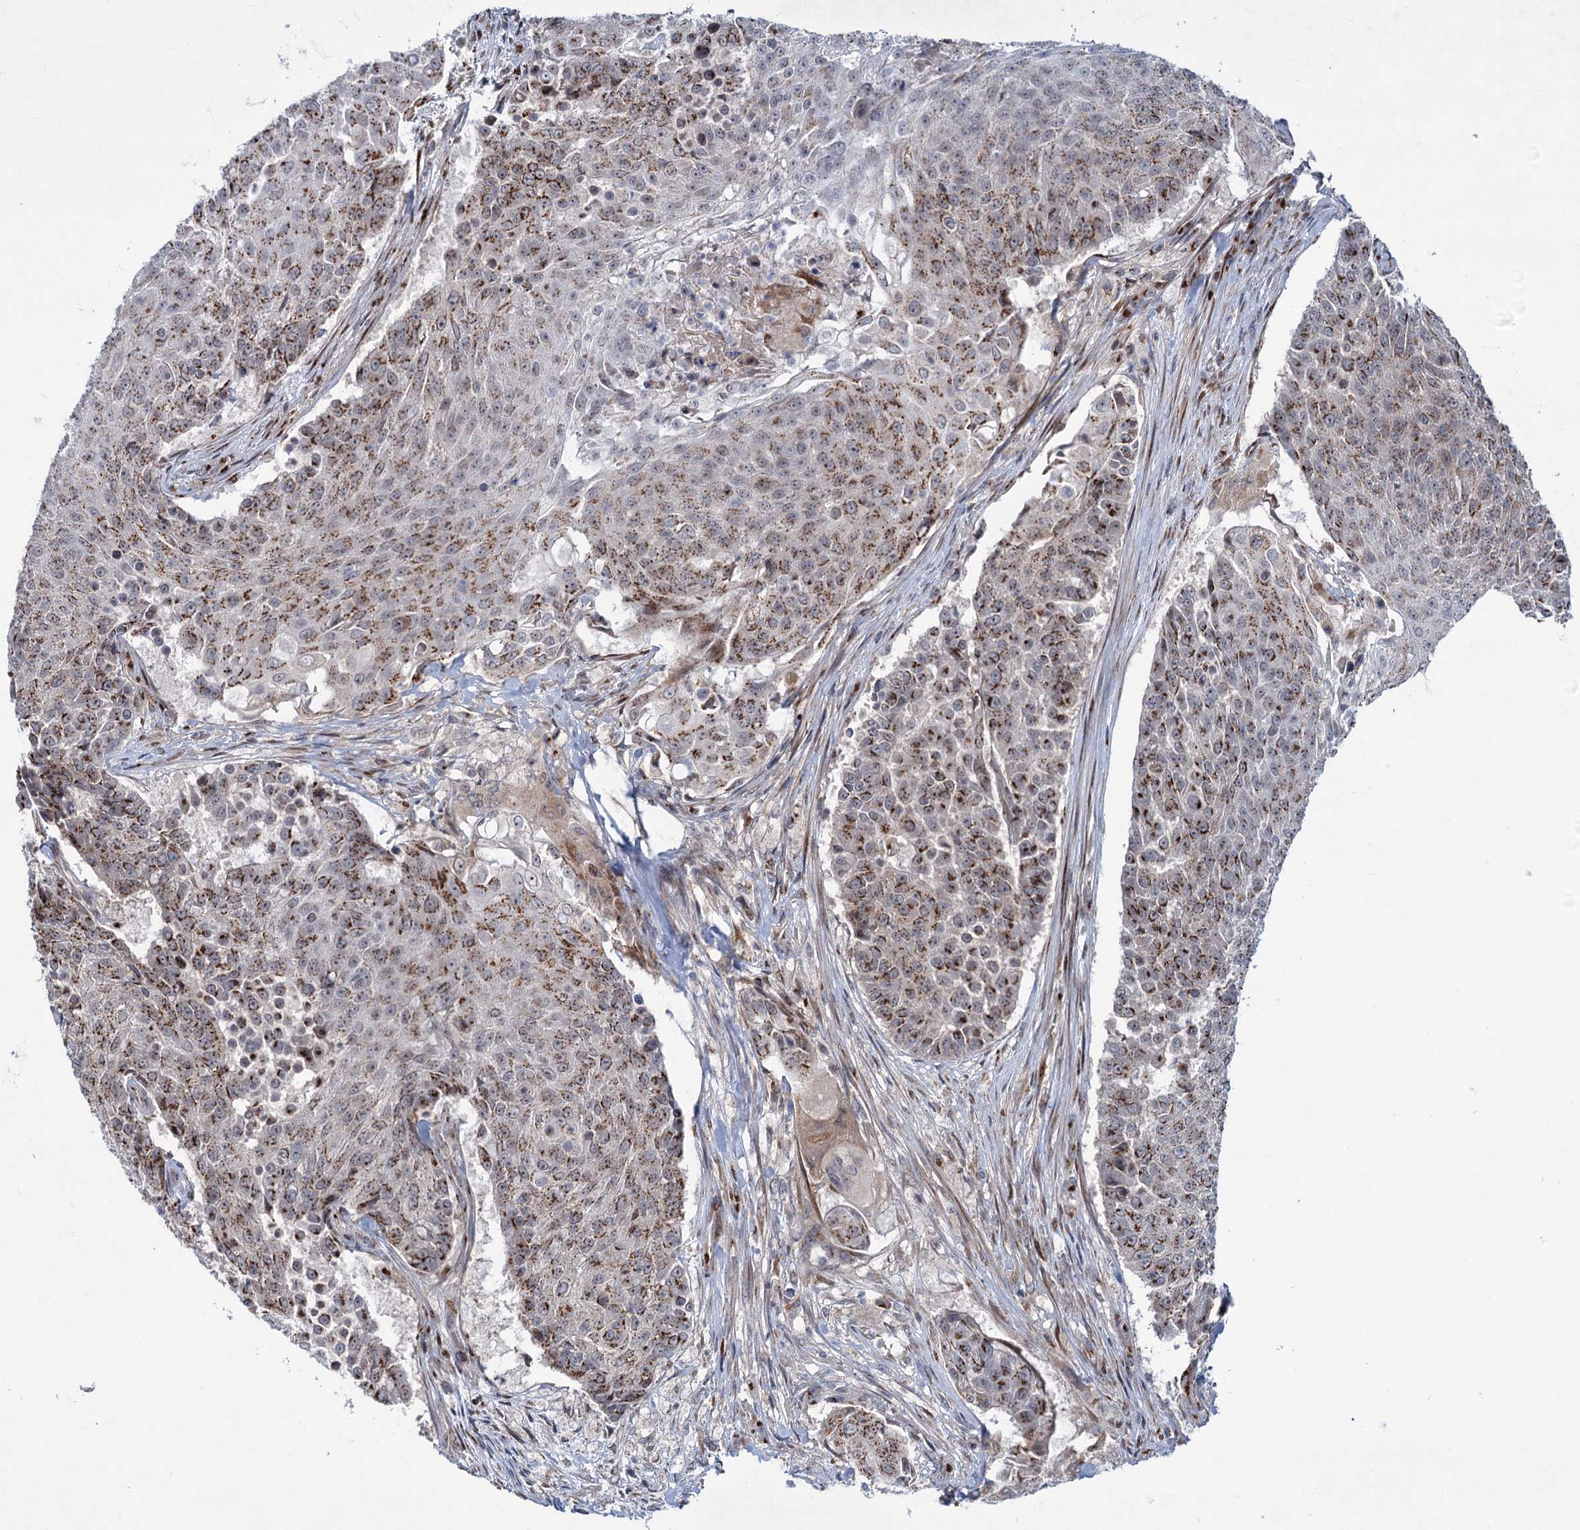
{"staining": {"intensity": "strong", "quantity": "25%-75%", "location": "cytoplasmic/membranous"}, "tissue": "urothelial cancer", "cell_type": "Tumor cells", "image_type": "cancer", "snomed": [{"axis": "morphology", "description": "Urothelial carcinoma, High grade"}, {"axis": "topography", "description": "Urinary bladder"}], "caption": "This photomicrograph reveals immunohistochemistry staining of human high-grade urothelial carcinoma, with high strong cytoplasmic/membranous positivity in approximately 25%-75% of tumor cells.", "gene": "ELP4", "patient": {"sex": "female", "age": 63}}